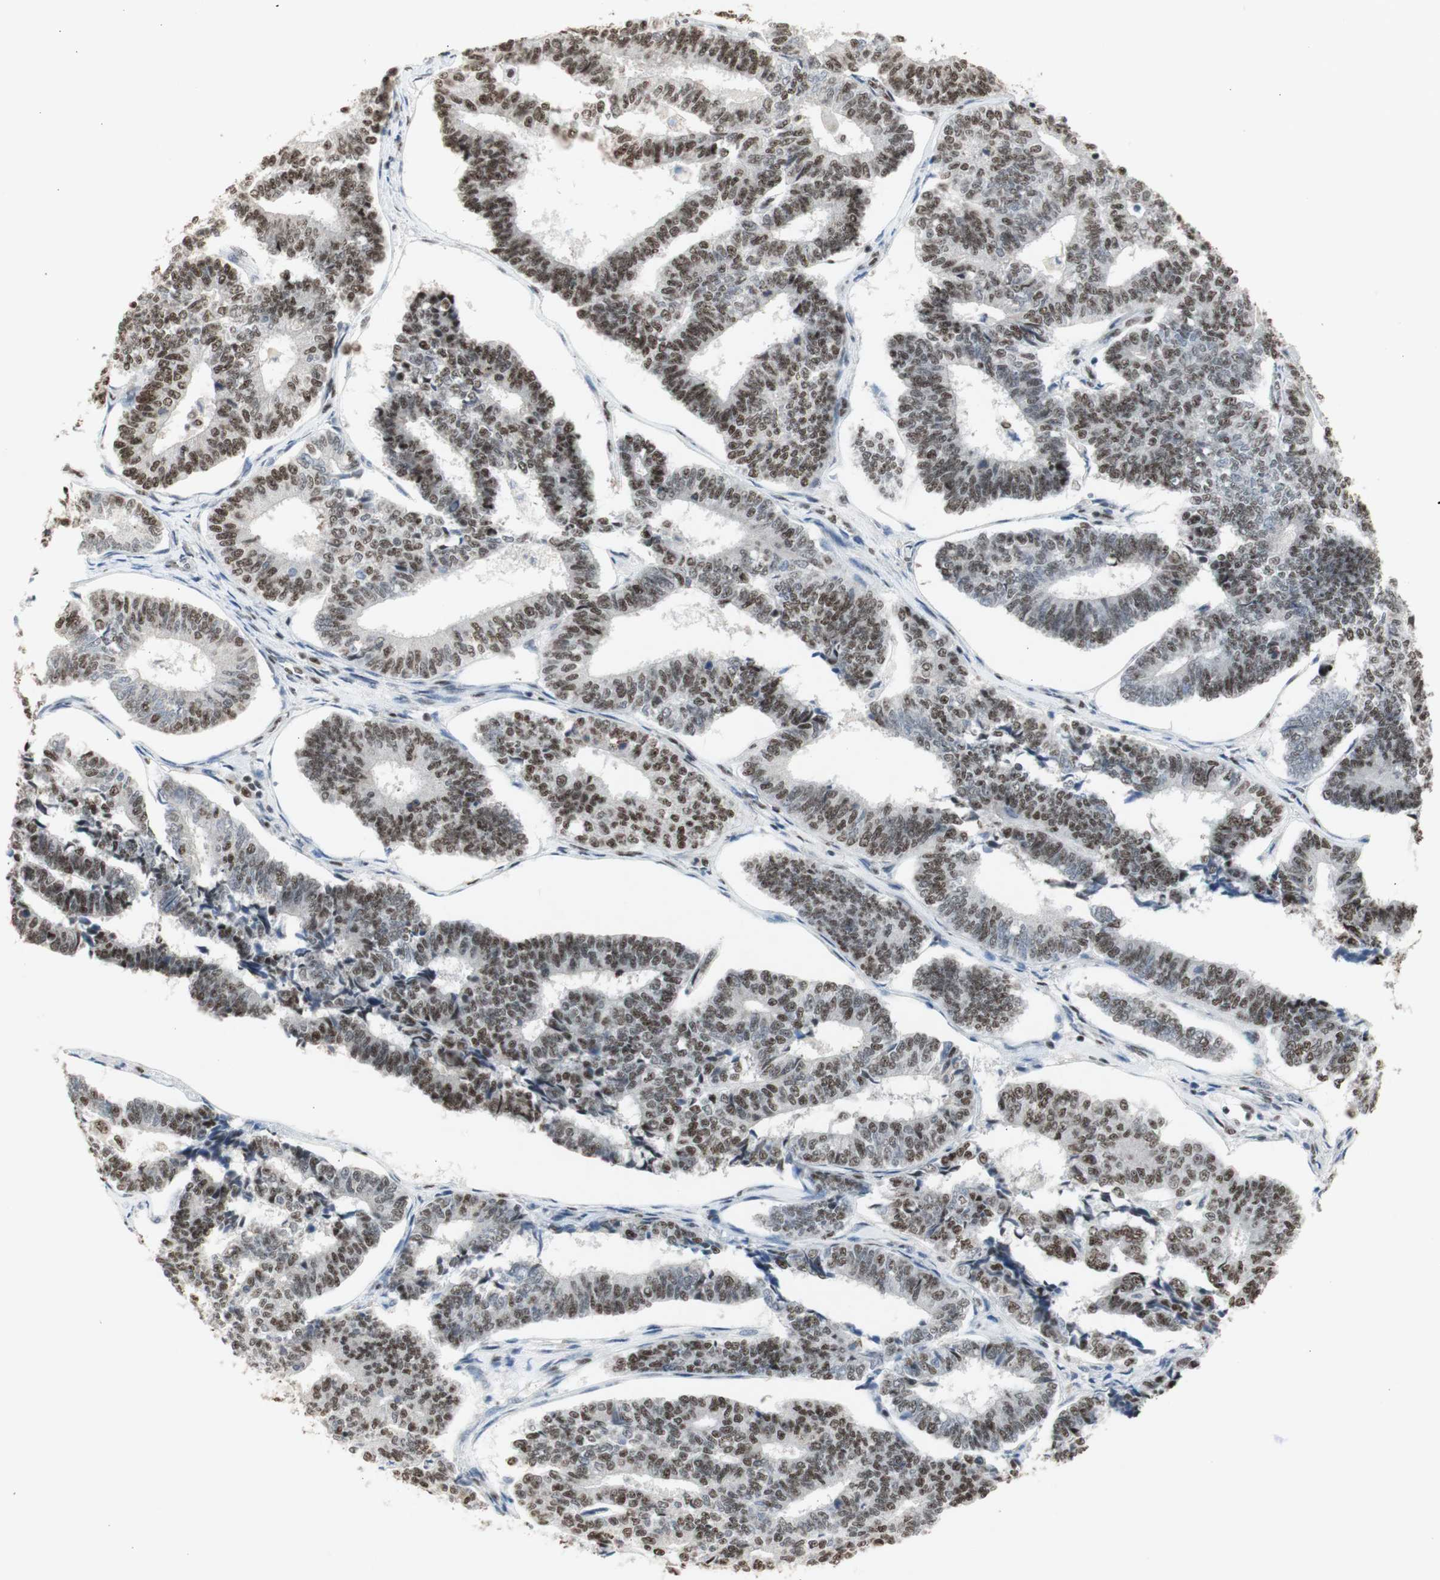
{"staining": {"intensity": "moderate", "quantity": ">75%", "location": "cytoplasmic/membranous"}, "tissue": "endometrial cancer", "cell_type": "Tumor cells", "image_type": "cancer", "snomed": [{"axis": "morphology", "description": "Adenocarcinoma, NOS"}, {"axis": "topography", "description": "Endometrium"}], "caption": "IHC image of neoplastic tissue: endometrial cancer stained using immunohistochemistry exhibits medium levels of moderate protein expression localized specifically in the cytoplasmic/membranous of tumor cells, appearing as a cytoplasmic/membranous brown color.", "gene": "SNRPB", "patient": {"sex": "female", "age": 70}}